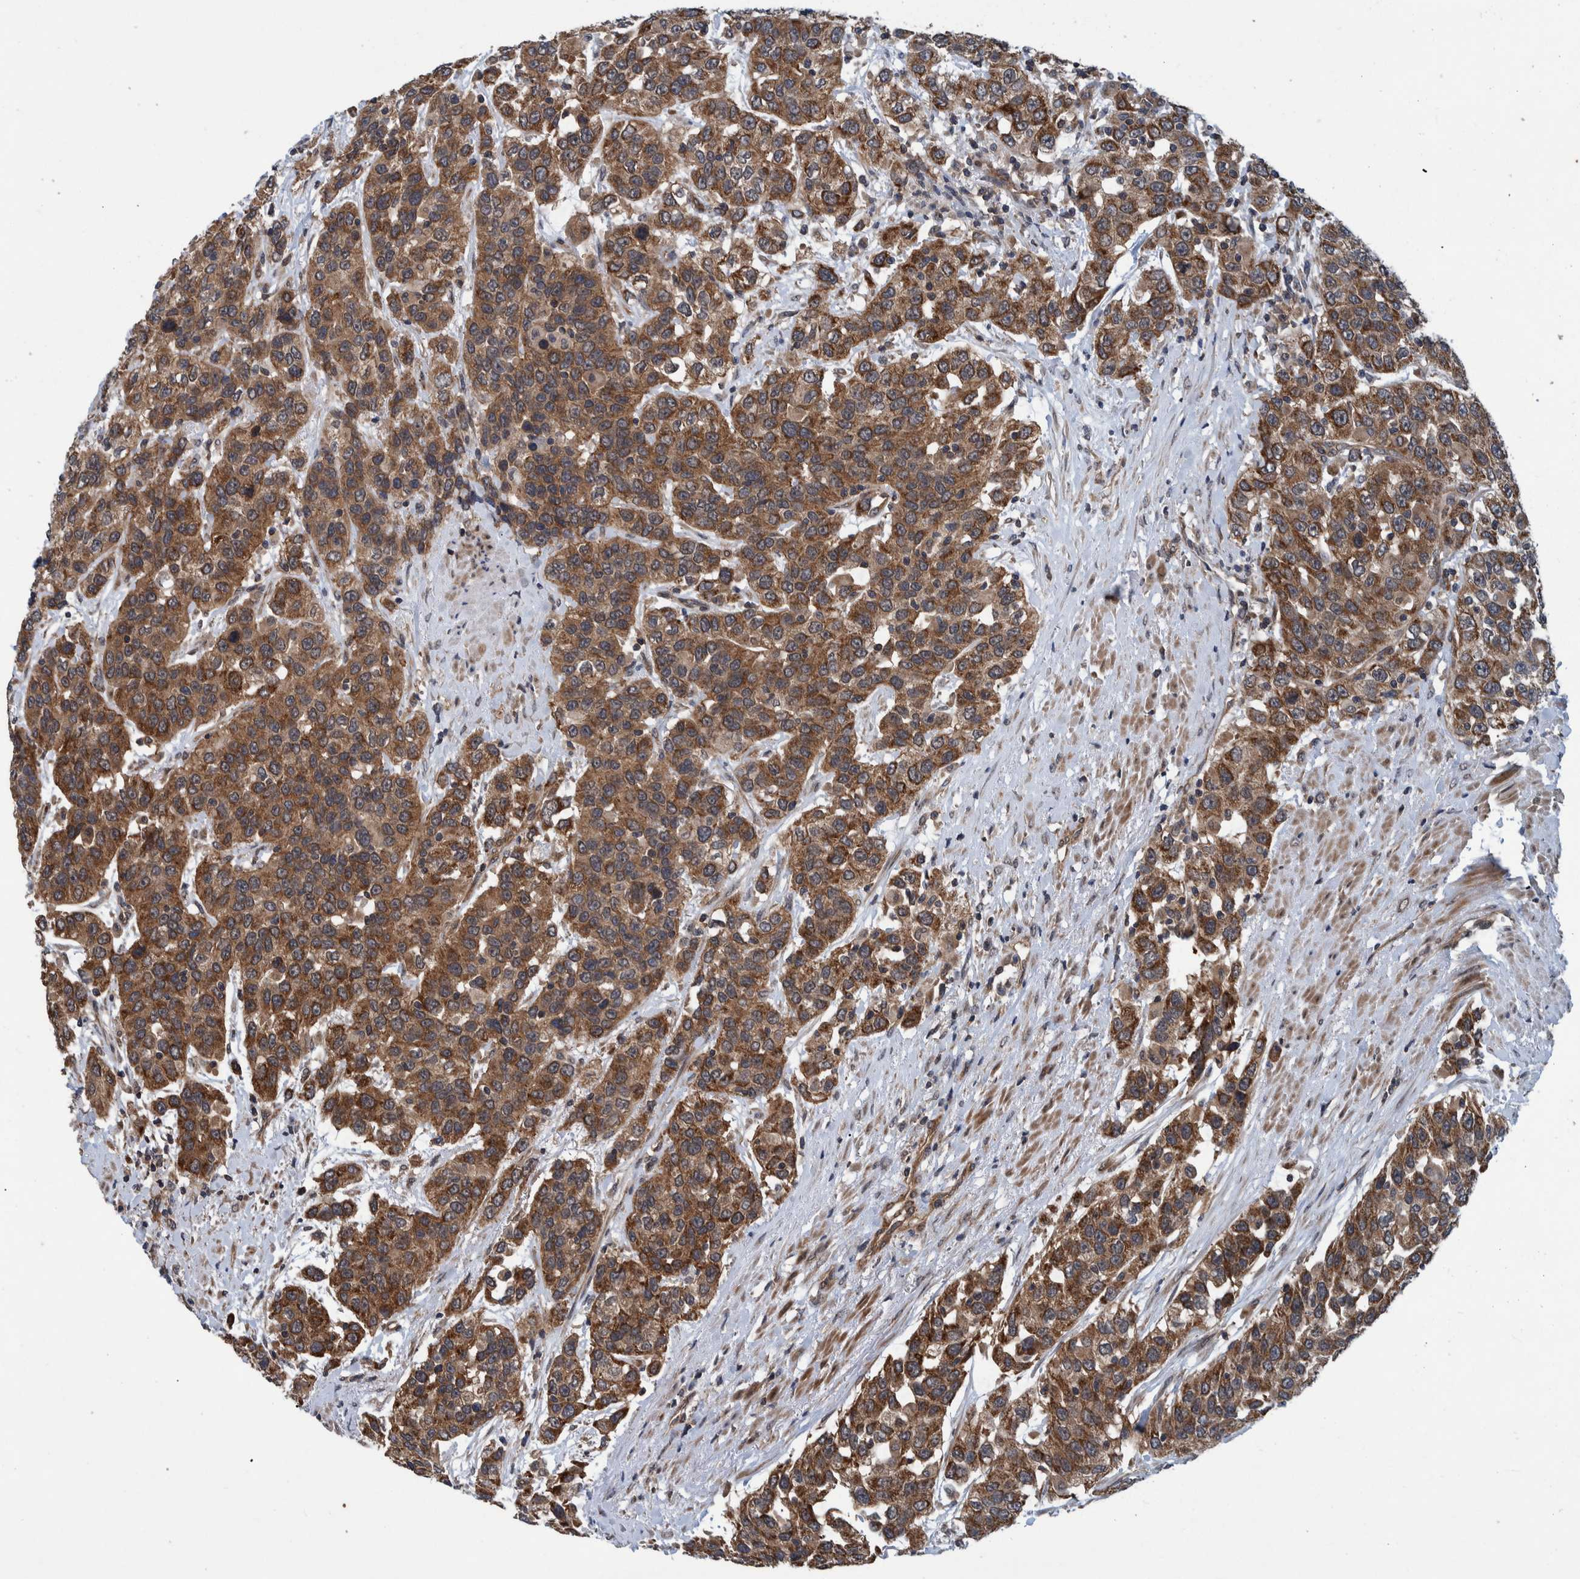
{"staining": {"intensity": "strong", "quantity": ">75%", "location": "cytoplasmic/membranous"}, "tissue": "urothelial cancer", "cell_type": "Tumor cells", "image_type": "cancer", "snomed": [{"axis": "morphology", "description": "Urothelial carcinoma, High grade"}, {"axis": "topography", "description": "Urinary bladder"}], "caption": "Urothelial cancer stained with a brown dye reveals strong cytoplasmic/membranous positive expression in approximately >75% of tumor cells.", "gene": "MRPS7", "patient": {"sex": "female", "age": 80}}